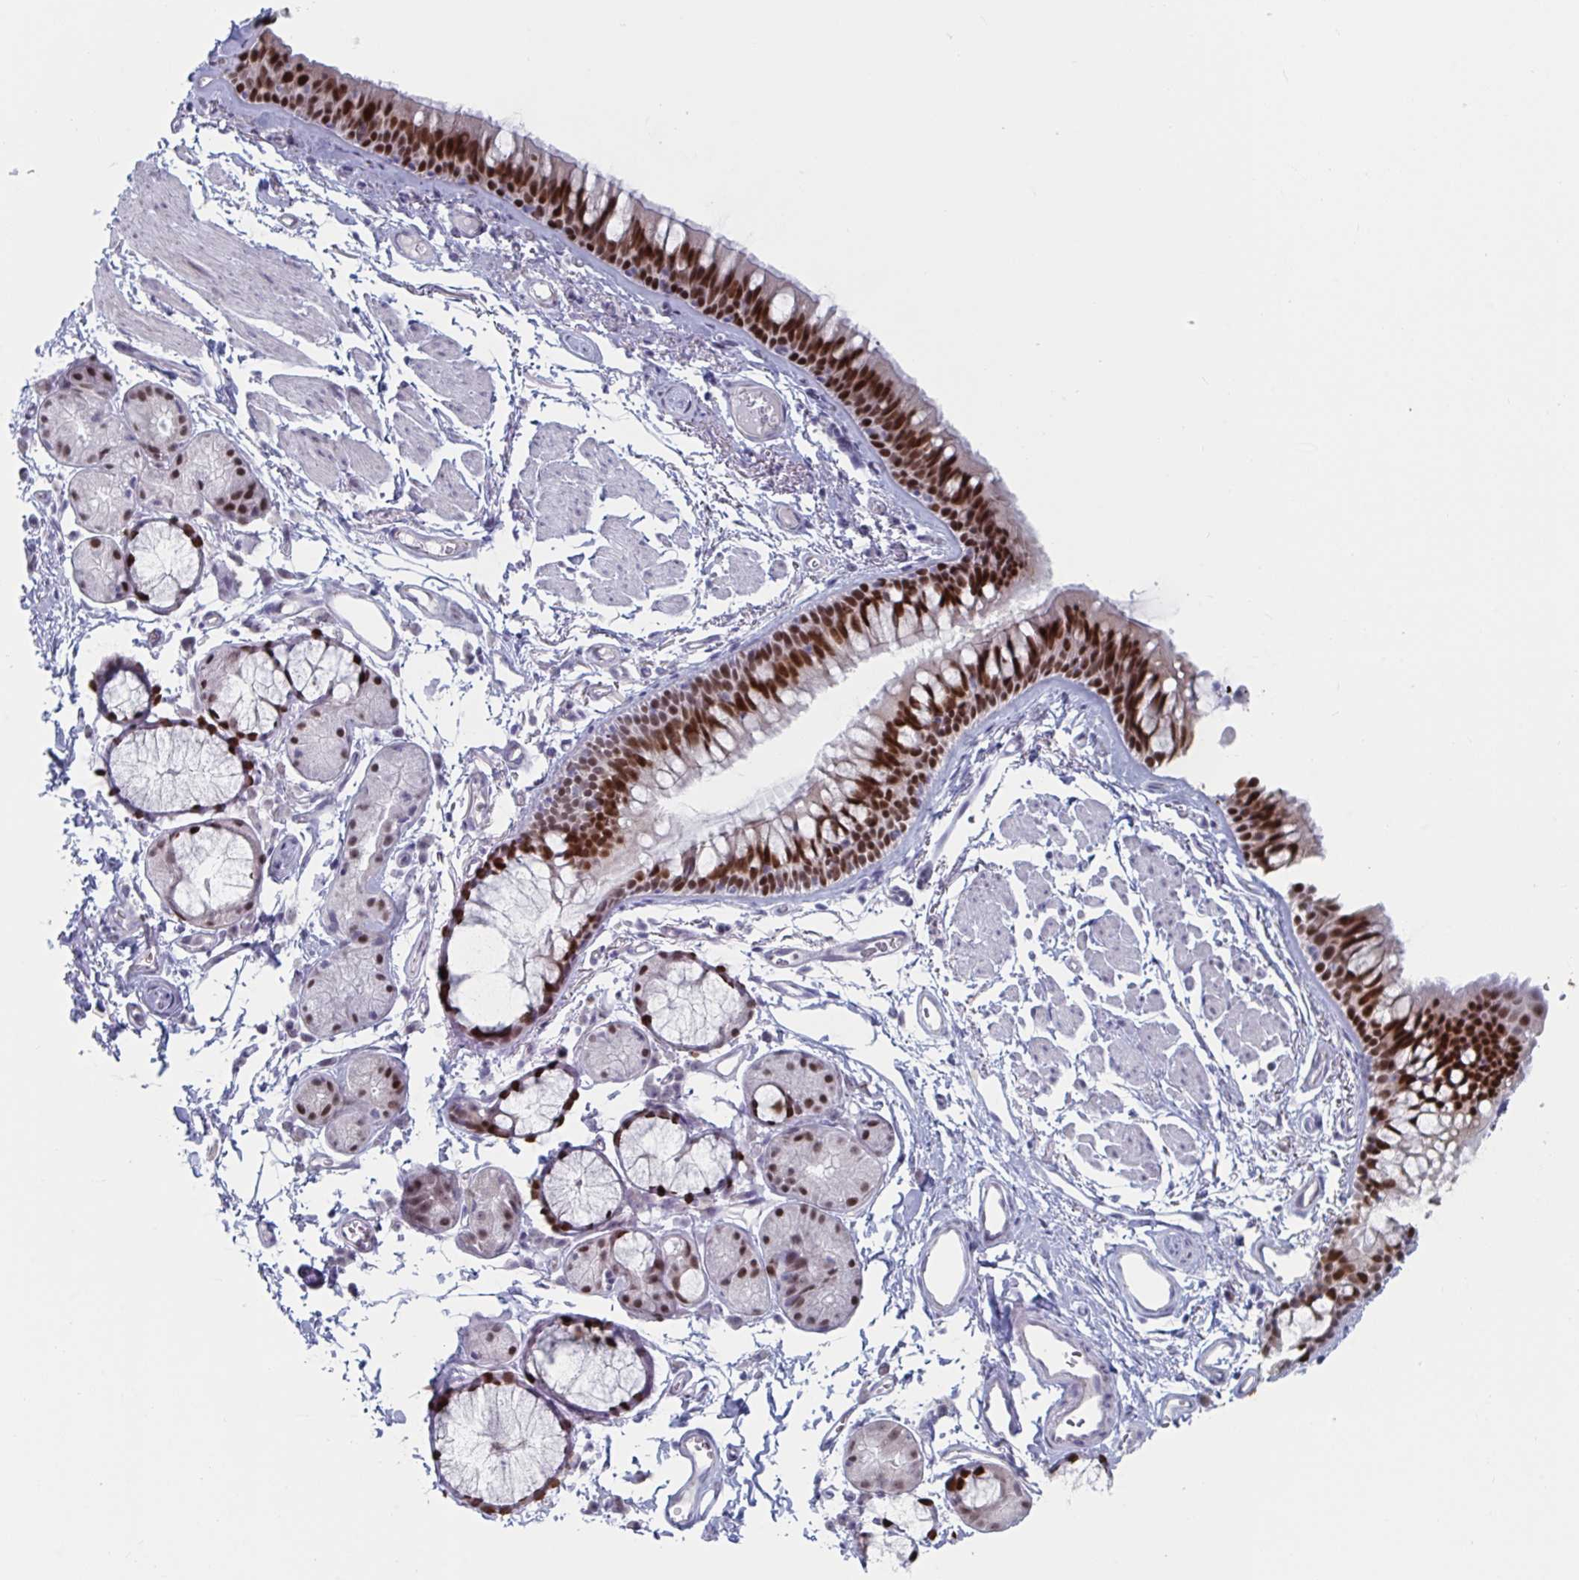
{"staining": {"intensity": "strong", "quantity": ">75%", "location": "nuclear"}, "tissue": "bronchus", "cell_type": "Respiratory epithelial cells", "image_type": "normal", "snomed": [{"axis": "morphology", "description": "Normal tissue, NOS"}, {"axis": "topography", "description": "Cartilage tissue"}, {"axis": "topography", "description": "Bronchus"}], "caption": "The histopathology image shows immunohistochemical staining of benign bronchus. There is strong nuclear positivity is appreciated in about >75% of respiratory epithelial cells. Immunohistochemistry stains the protein in brown and the nuclei are stained blue.", "gene": "FOXA1", "patient": {"sex": "female", "age": 79}}